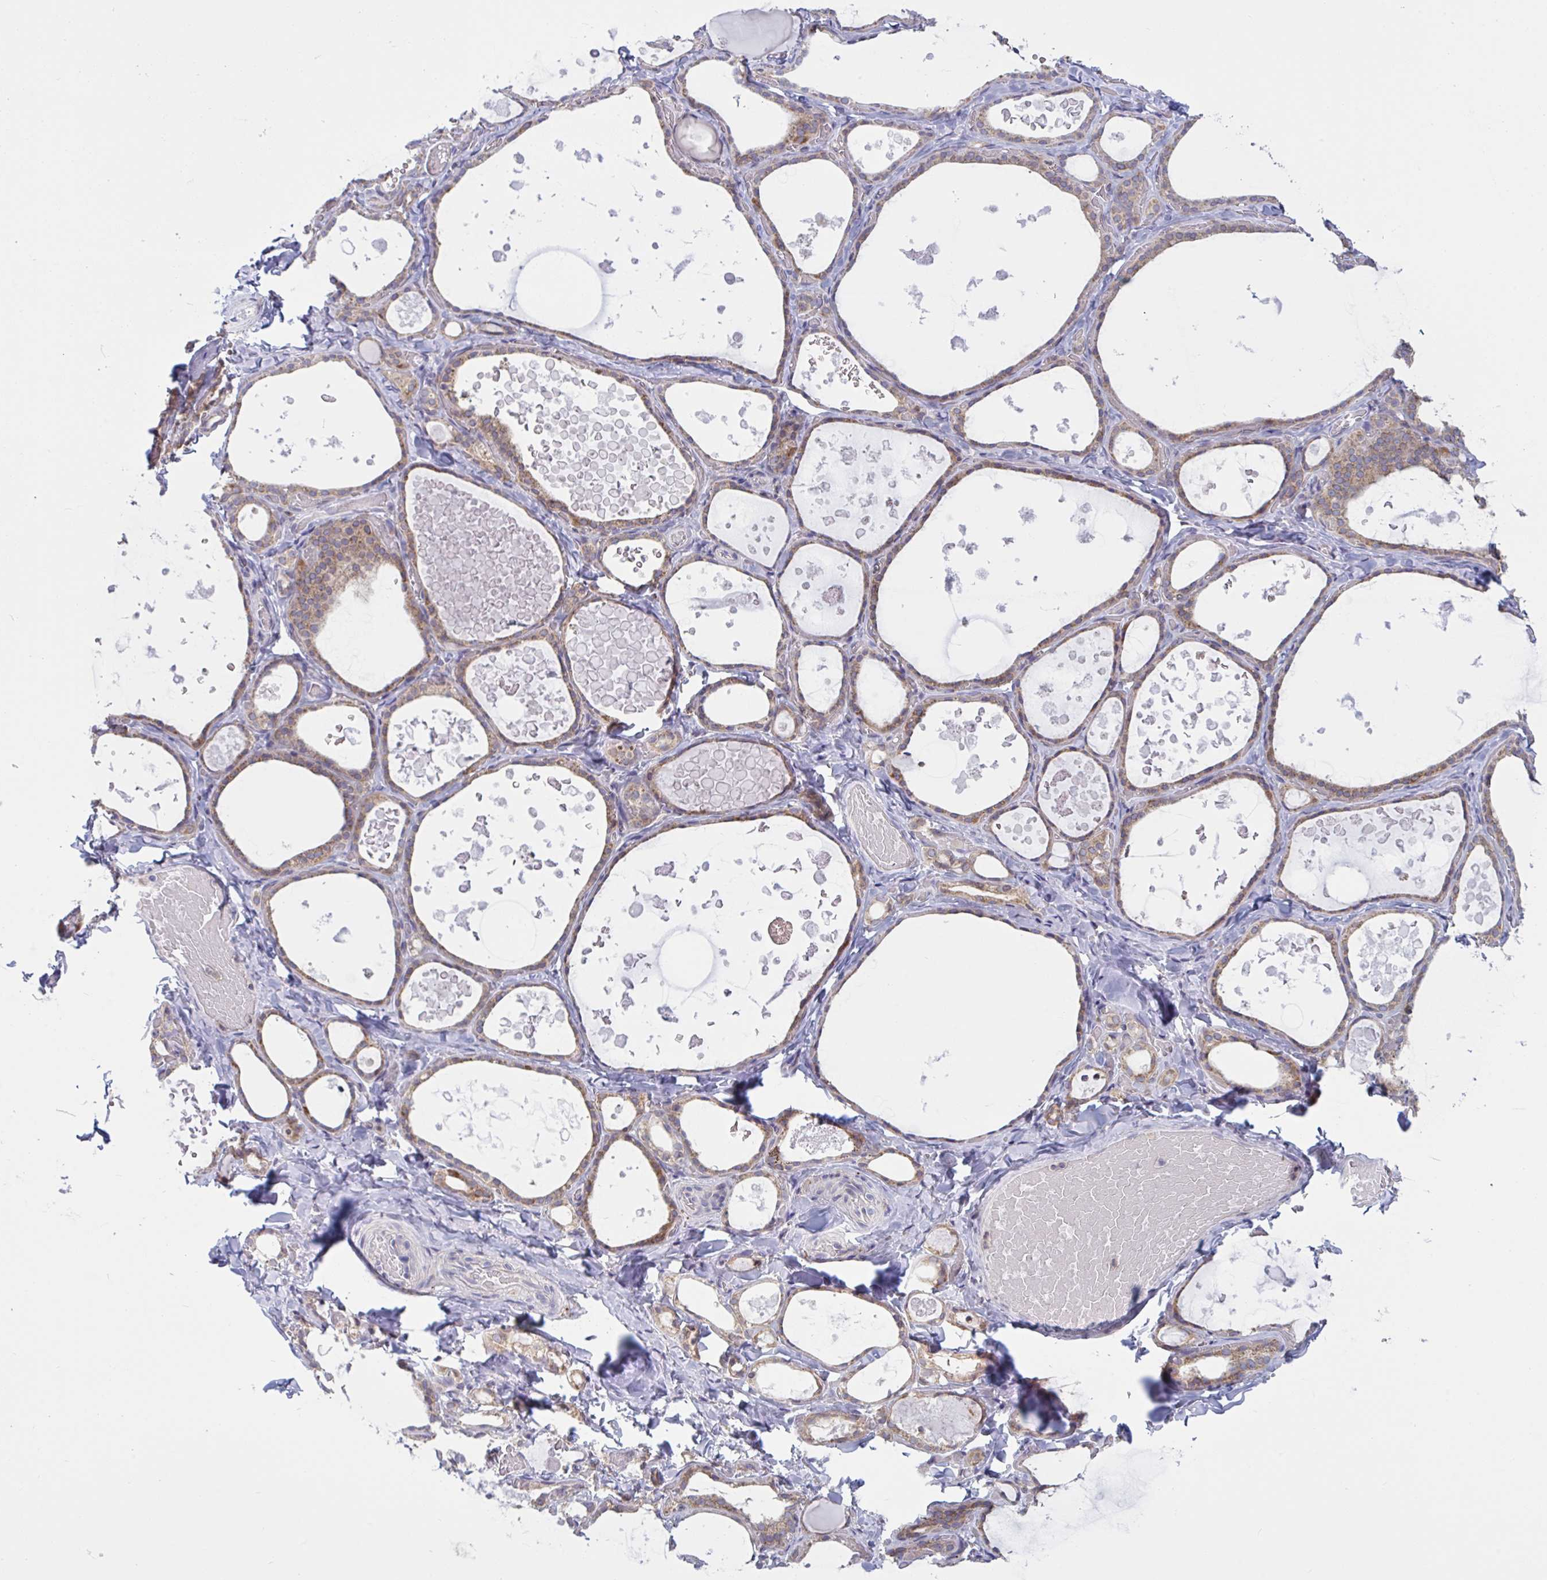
{"staining": {"intensity": "moderate", "quantity": "25%-75%", "location": "cytoplasmic/membranous"}, "tissue": "thyroid gland", "cell_type": "Glandular cells", "image_type": "normal", "snomed": [{"axis": "morphology", "description": "Normal tissue, NOS"}, {"axis": "topography", "description": "Thyroid gland"}], "caption": "A brown stain highlights moderate cytoplasmic/membranous staining of a protein in glandular cells of normal thyroid gland.", "gene": "TANK", "patient": {"sex": "female", "age": 56}}